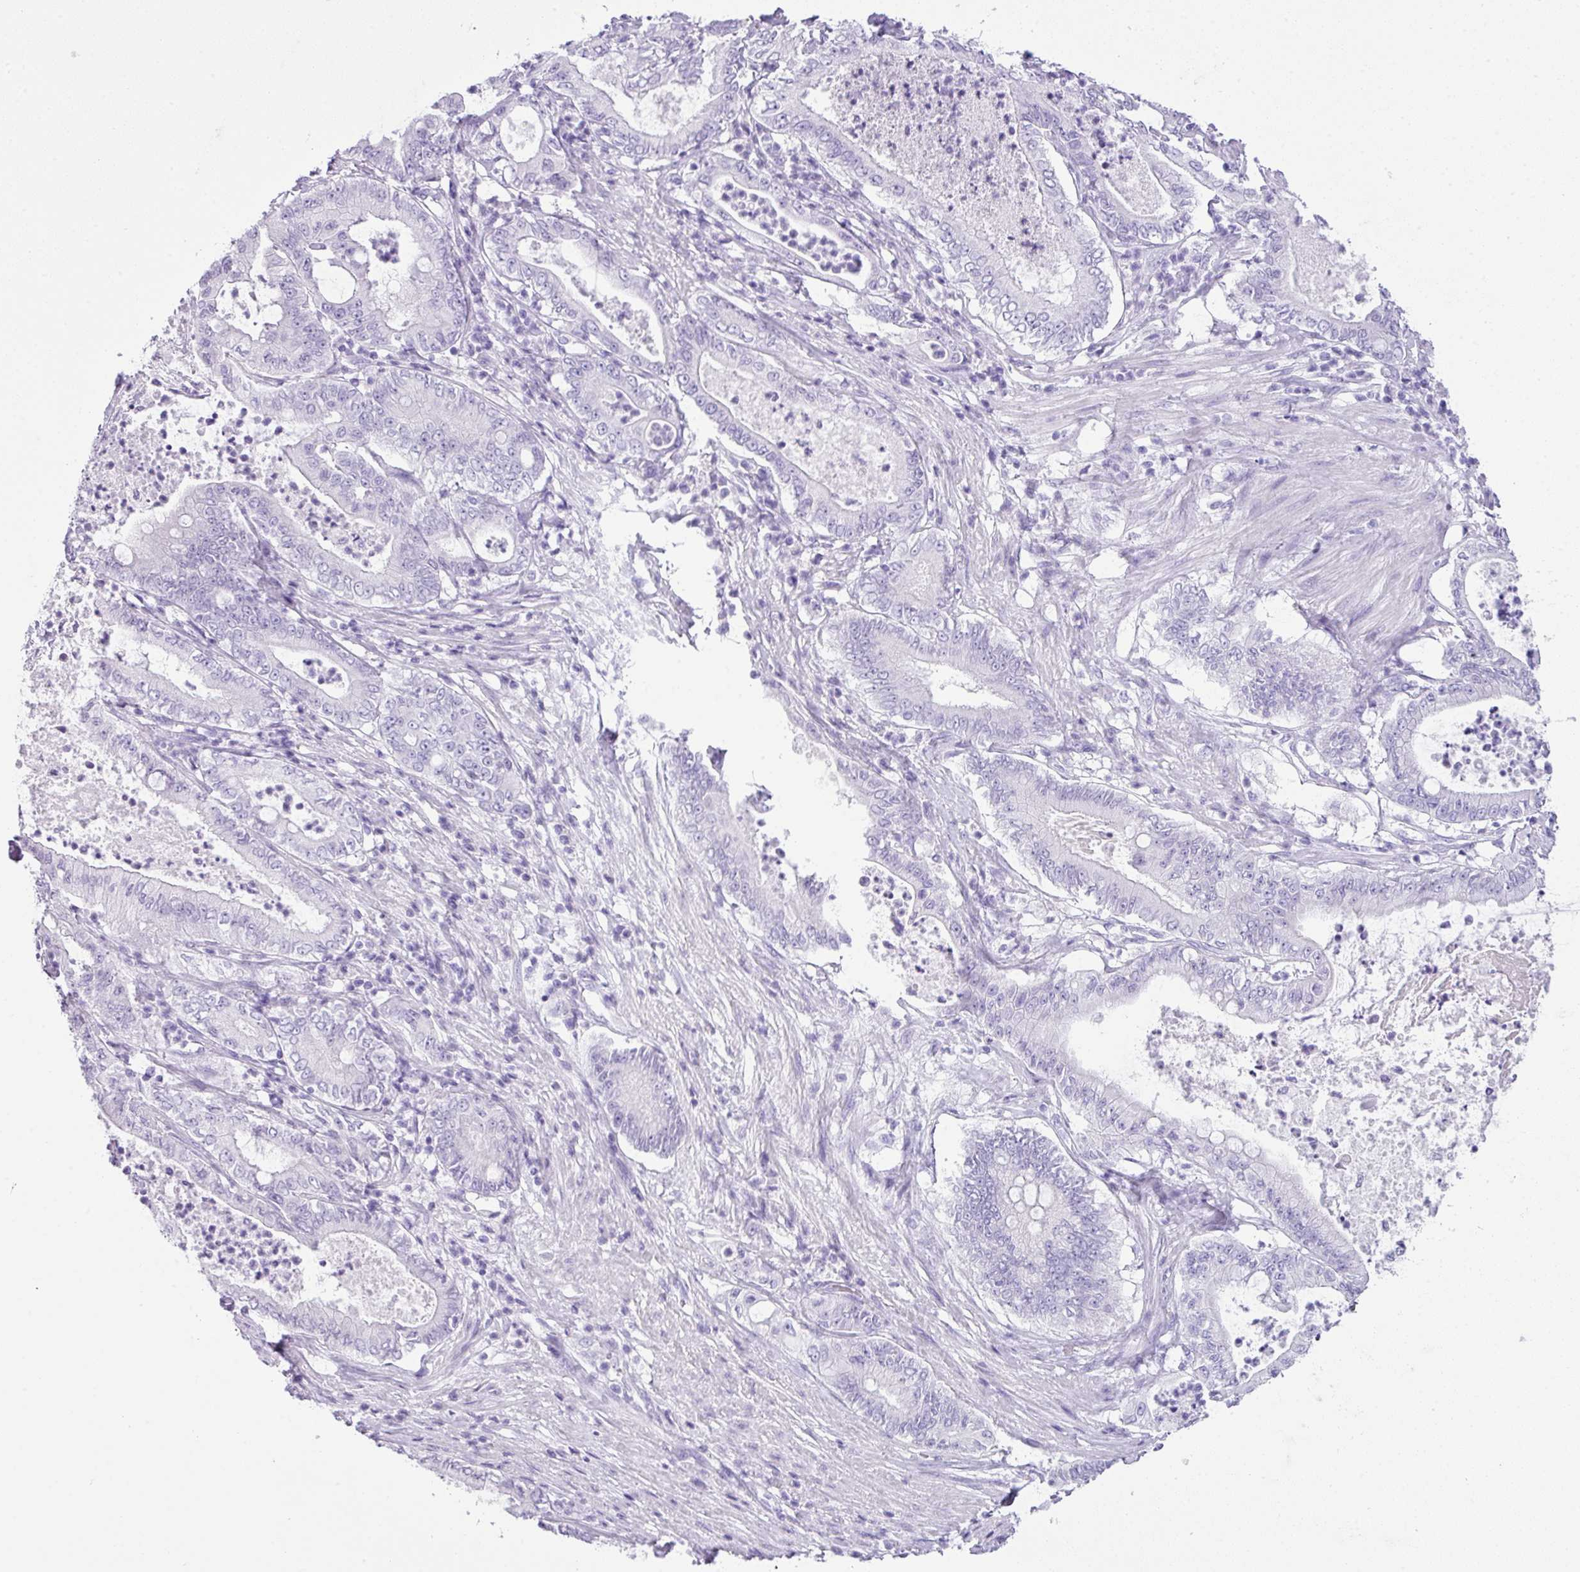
{"staining": {"intensity": "negative", "quantity": "none", "location": "none"}, "tissue": "pancreatic cancer", "cell_type": "Tumor cells", "image_type": "cancer", "snomed": [{"axis": "morphology", "description": "Adenocarcinoma, NOS"}, {"axis": "topography", "description": "Pancreas"}], "caption": "Immunohistochemical staining of pancreatic cancer (adenocarcinoma) shows no significant expression in tumor cells.", "gene": "TNP1", "patient": {"sex": "male", "age": 71}}